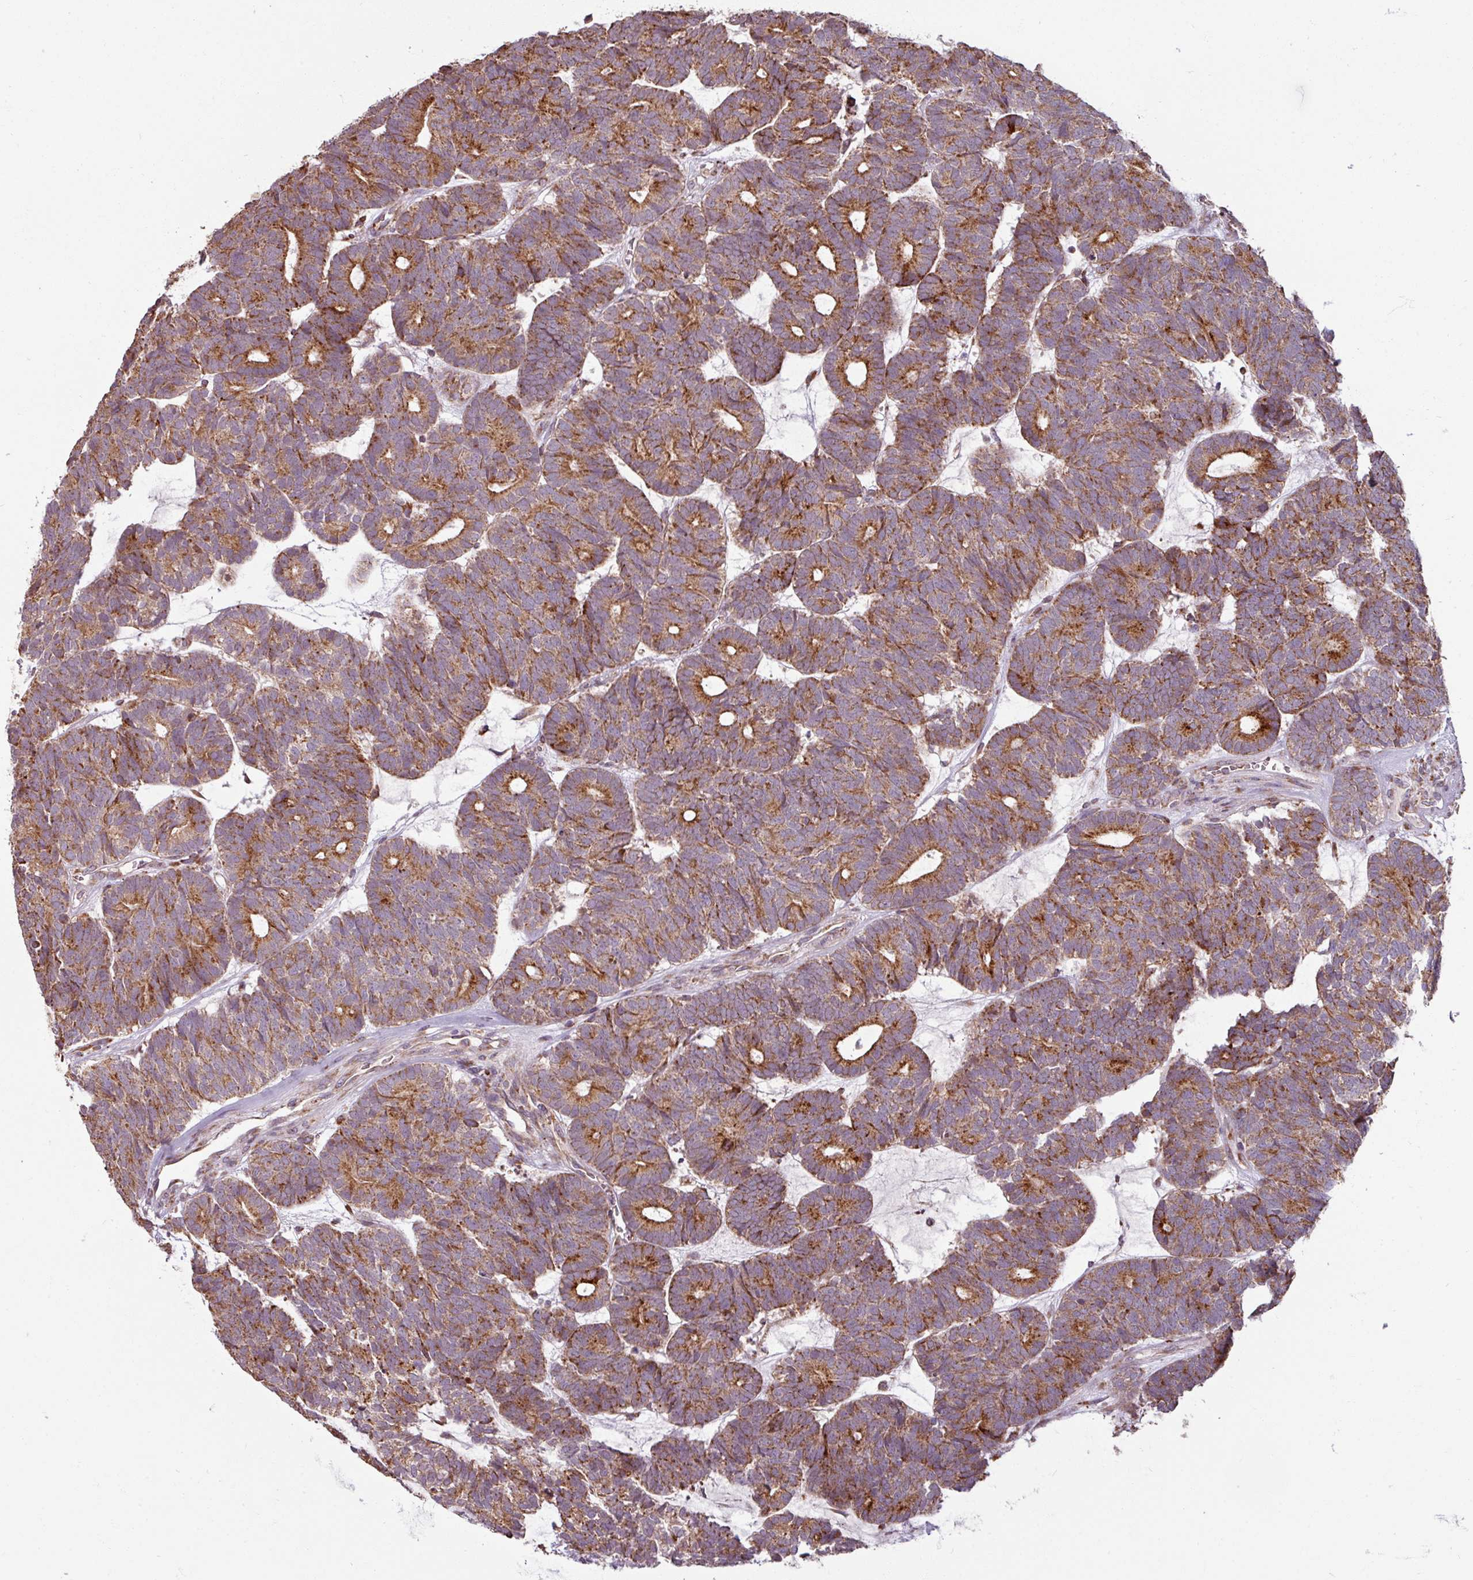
{"staining": {"intensity": "strong", "quantity": "25%-75%", "location": "cytoplasmic/membranous"}, "tissue": "head and neck cancer", "cell_type": "Tumor cells", "image_type": "cancer", "snomed": [{"axis": "morphology", "description": "Adenocarcinoma, NOS"}, {"axis": "topography", "description": "Head-Neck"}], "caption": "A photomicrograph showing strong cytoplasmic/membranous expression in approximately 25%-75% of tumor cells in head and neck cancer (adenocarcinoma), as visualized by brown immunohistochemical staining.", "gene": "MAGT1", "patient": {"sex": "female", "age": 81}}